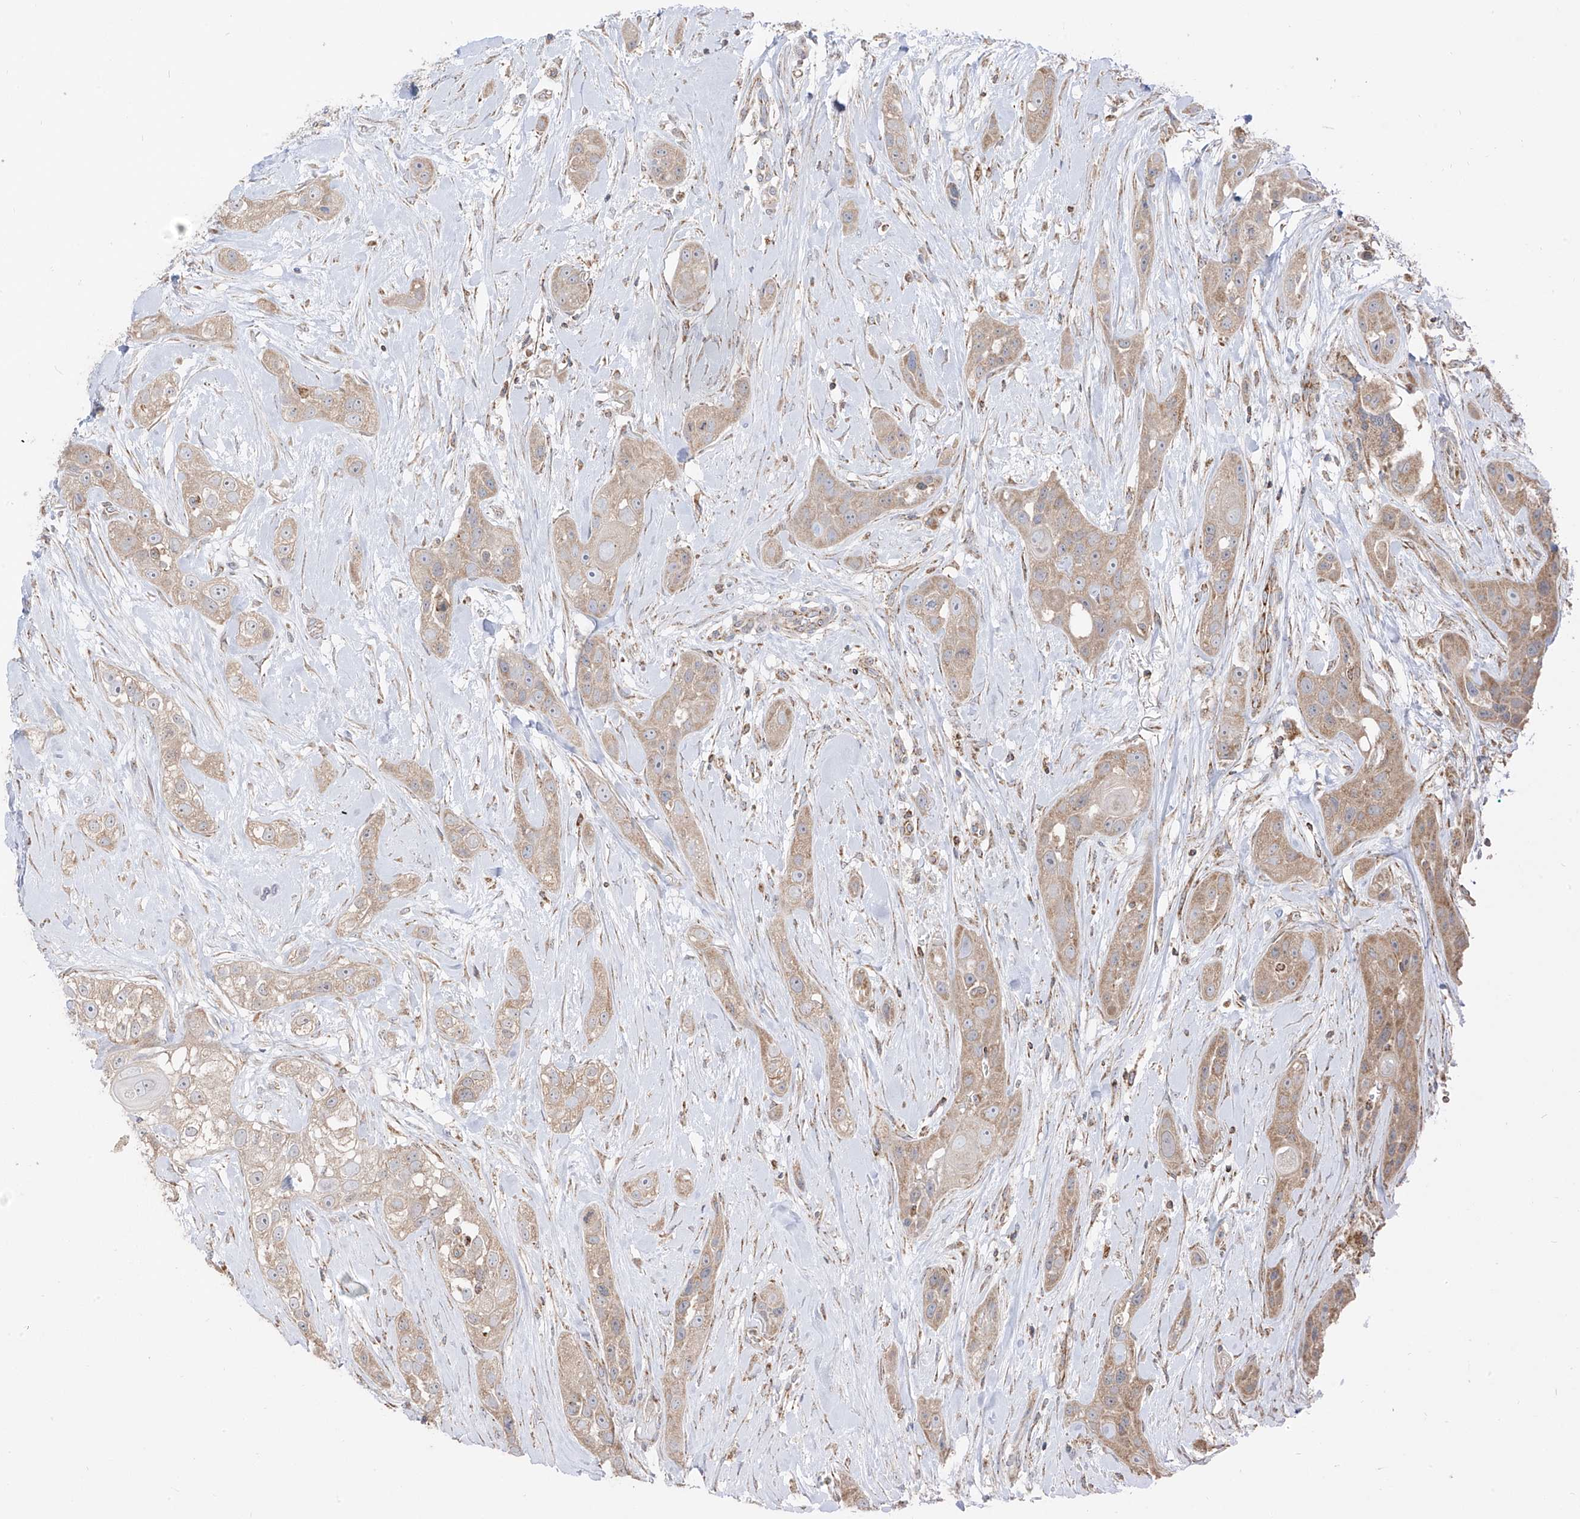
{"staining": {"intensity": "weak", "quantity": ">75%", "location": "cytoplasmic/membranous"}, "tissue": "head and neck cancer", "cell_type": "Tumor cells", "image_type": "cancer", "snomed": [{"axis": "morphology", "description": "Normal tissue, NOS"}, {"axis": "morphology", "description": "Squamous cell carcinoma, NOS"}, {"axis": "topography", "description": "Skeletal muscle"}, {"axis": "topography", "description": "Head-Neck"}], "caption": "A brown stain highlights weak cytoplasmic/membranous staining of a protein in human squamous cell carcinoma (head and neck) tumor cells. (Brightfield microscopy of DAB IHC at high magnification).", "gene": "ETHE1", "patient": {"sex": "male", "age": 51}}